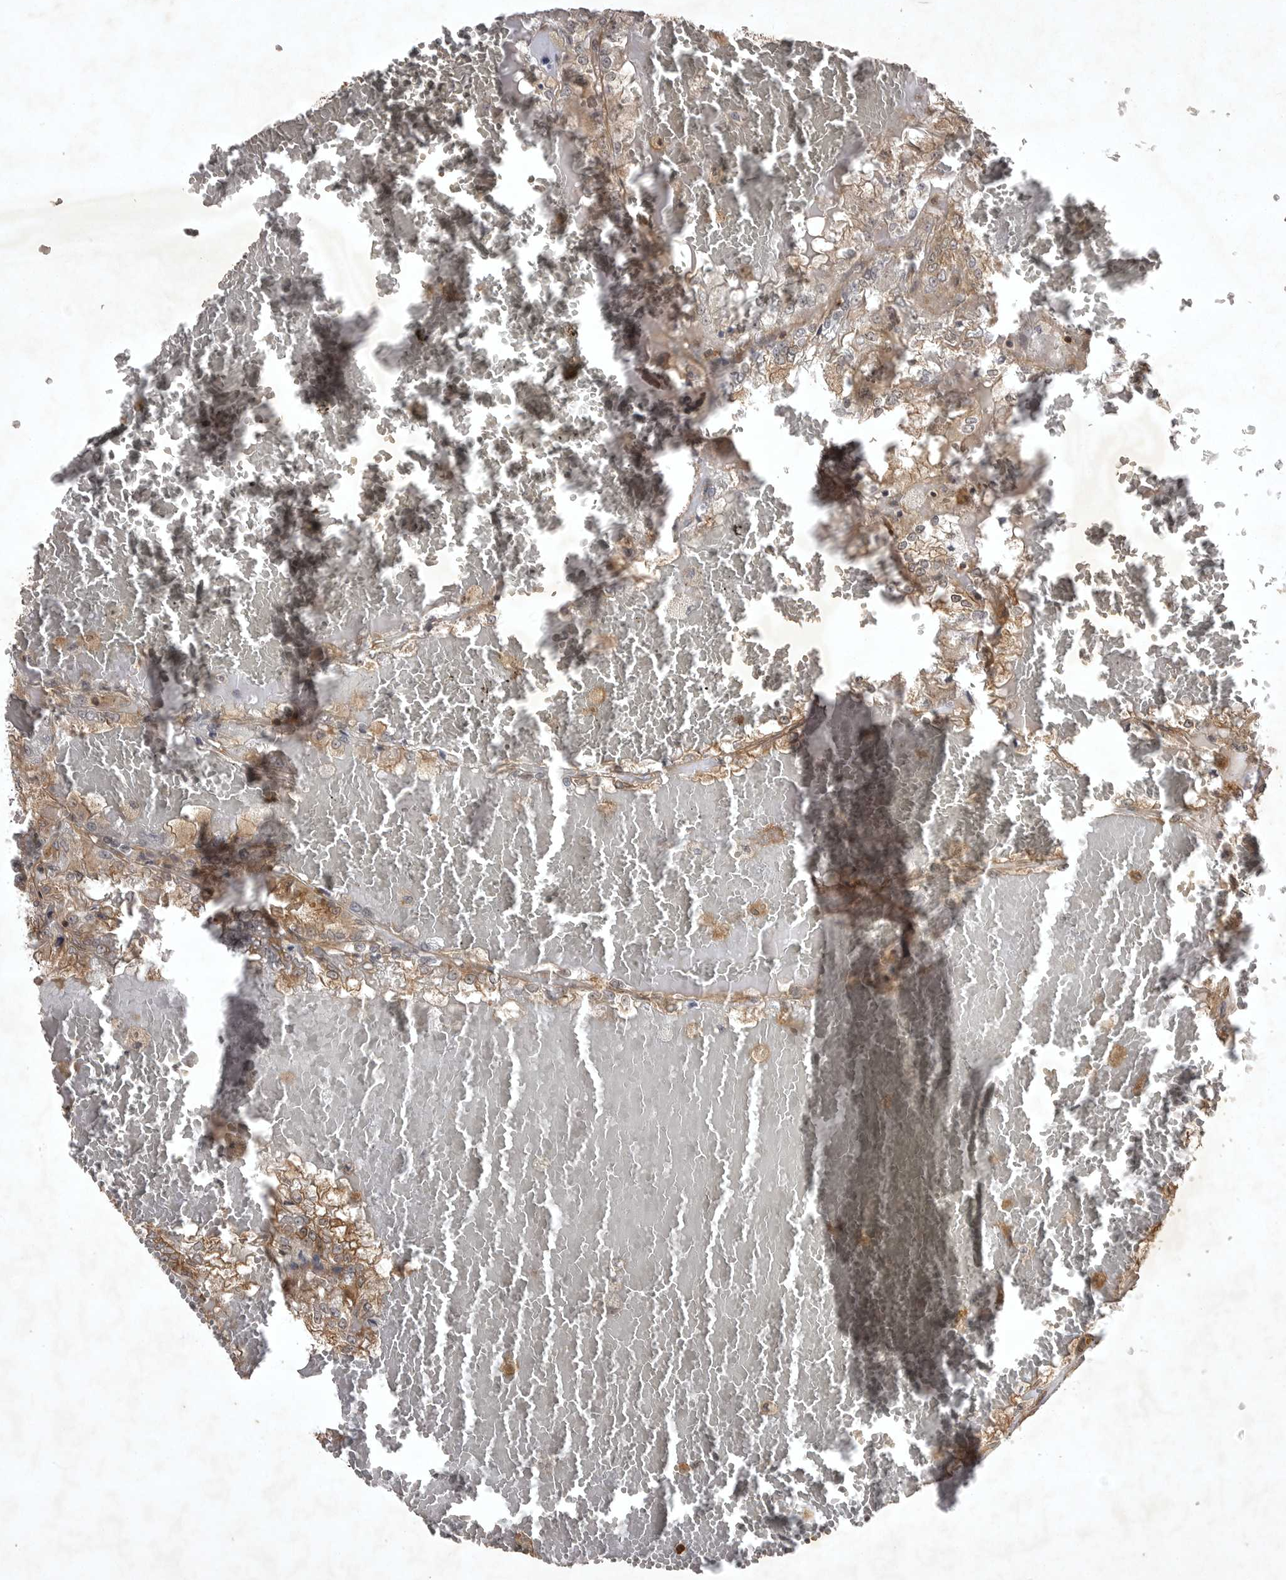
{"staining": {"intensity": "weak", "quantity": "25%-75%", "location": "cytoplasmic/membranous"}, "tissue": "renal cancer", "cell_type": "Tumor cells", "image_type": "cancer", "snomed": [{"axis": "morphology", "description": "Adenocarcinoma, NOS"}, {"axis": "topography", "description": "Kidney"}], "caption": "Renal cancer (adenocarcinoma) was stained to show a protein in brown. There is low levels of weak cytoplasmic/membranous staining in approximately 25%-75% of tumor cells.", "gene": "STK24", "patient": {"sex": "female", "age": 56}}